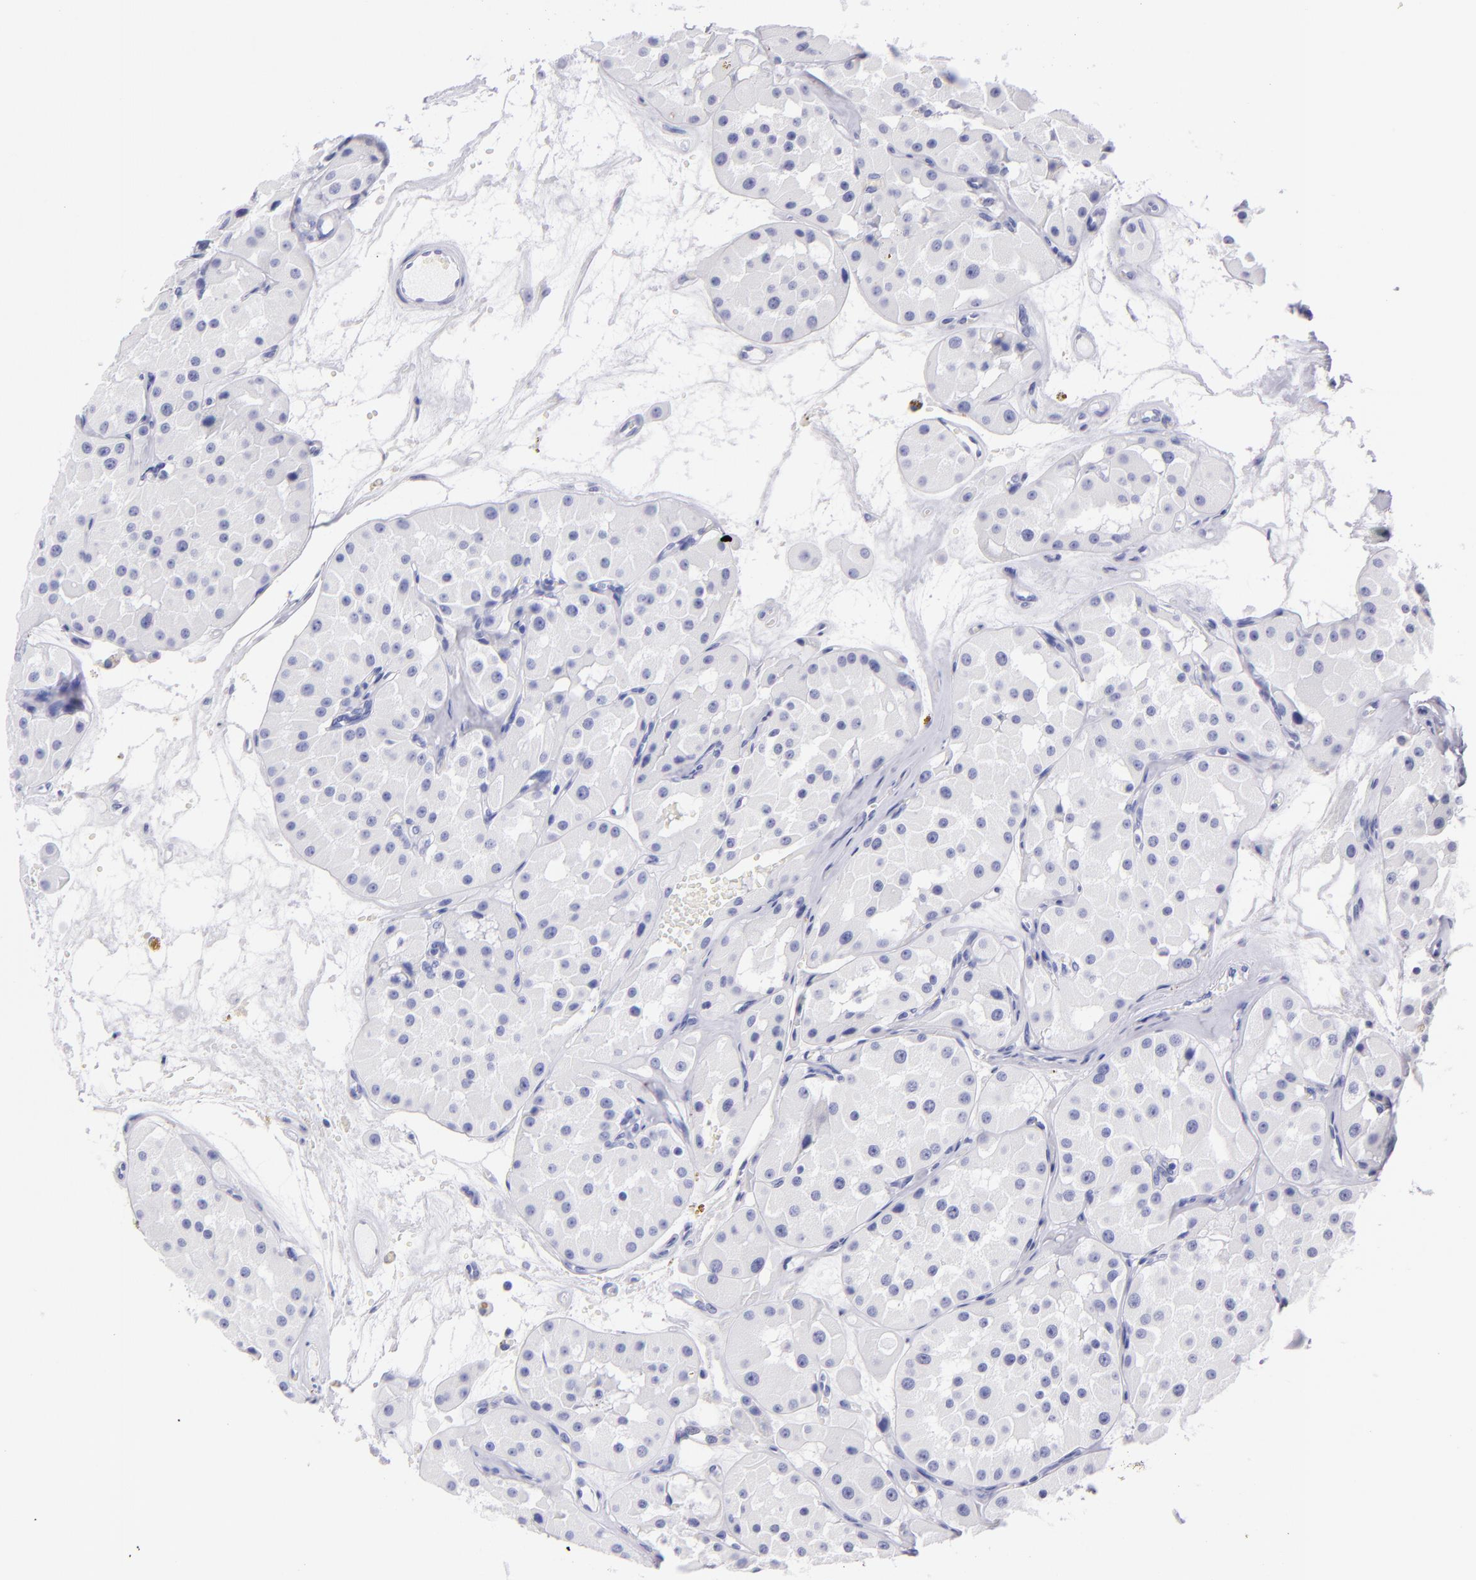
{"staining": {"intensity": "negative", "quantity": "none", "location": "none"}, "tissue": "renal cancer", "cell_type": "Tumor cells", "image_type": "cancer", "snomed": [{"axis": "morphology", "description": "Adenocarcinoma, uncertain malignant potential"}, {"axis": "topography", "description": "Kidney"}], "caption": "Immunohistochemical staining of renal adenocarcinoma,  uncertain malignant potential exhibits no significant positivity in tumor cells.", "gene": "PRPH", "patient": {"sex": "male", "age": 63}}